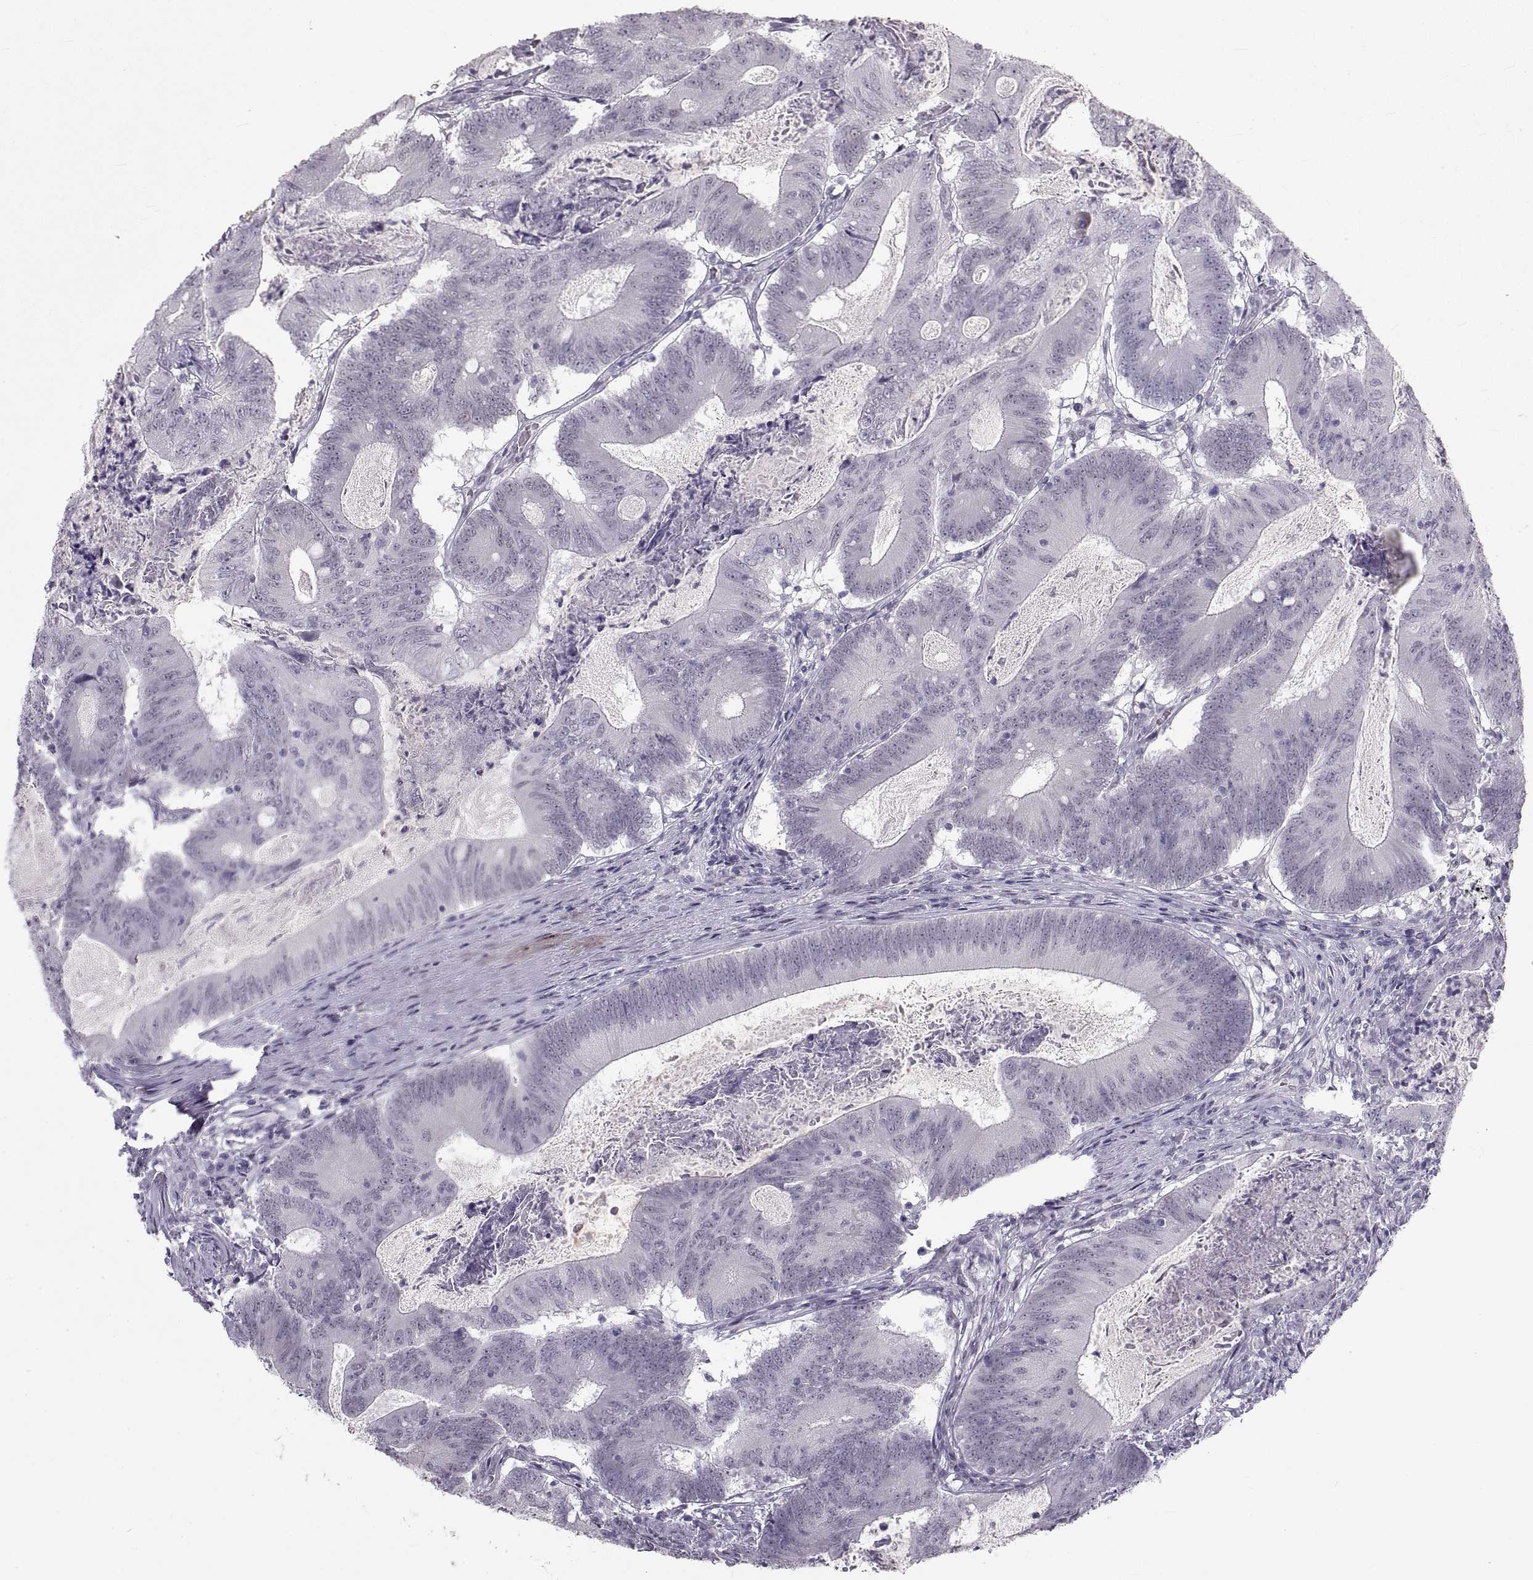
{"staining": {"intensity": "negative", "quantity": "none", "location": "none"}, "tissue": "colorectal cancer", "cell_type": "Tumor cells", "image_type": "cancer", "snomed": [{"axis": "morphology", "description": "Adenocarcinoma, NOS"}, {"axis": "topography", "description": "Colon"}], "caption": "High magnification brightfield microscopy of colorectal adenocarcinoma stained with DAB (3,3'-diaminobenzidine) (brown) and counterstained with hematoxylin (blue): tumor cells show no significant staining. (Immunohistochemistry, brightfield microscopy, high magnification).", "gene": "NANOS3", "patient": {"sex": "female", "age": 70}}